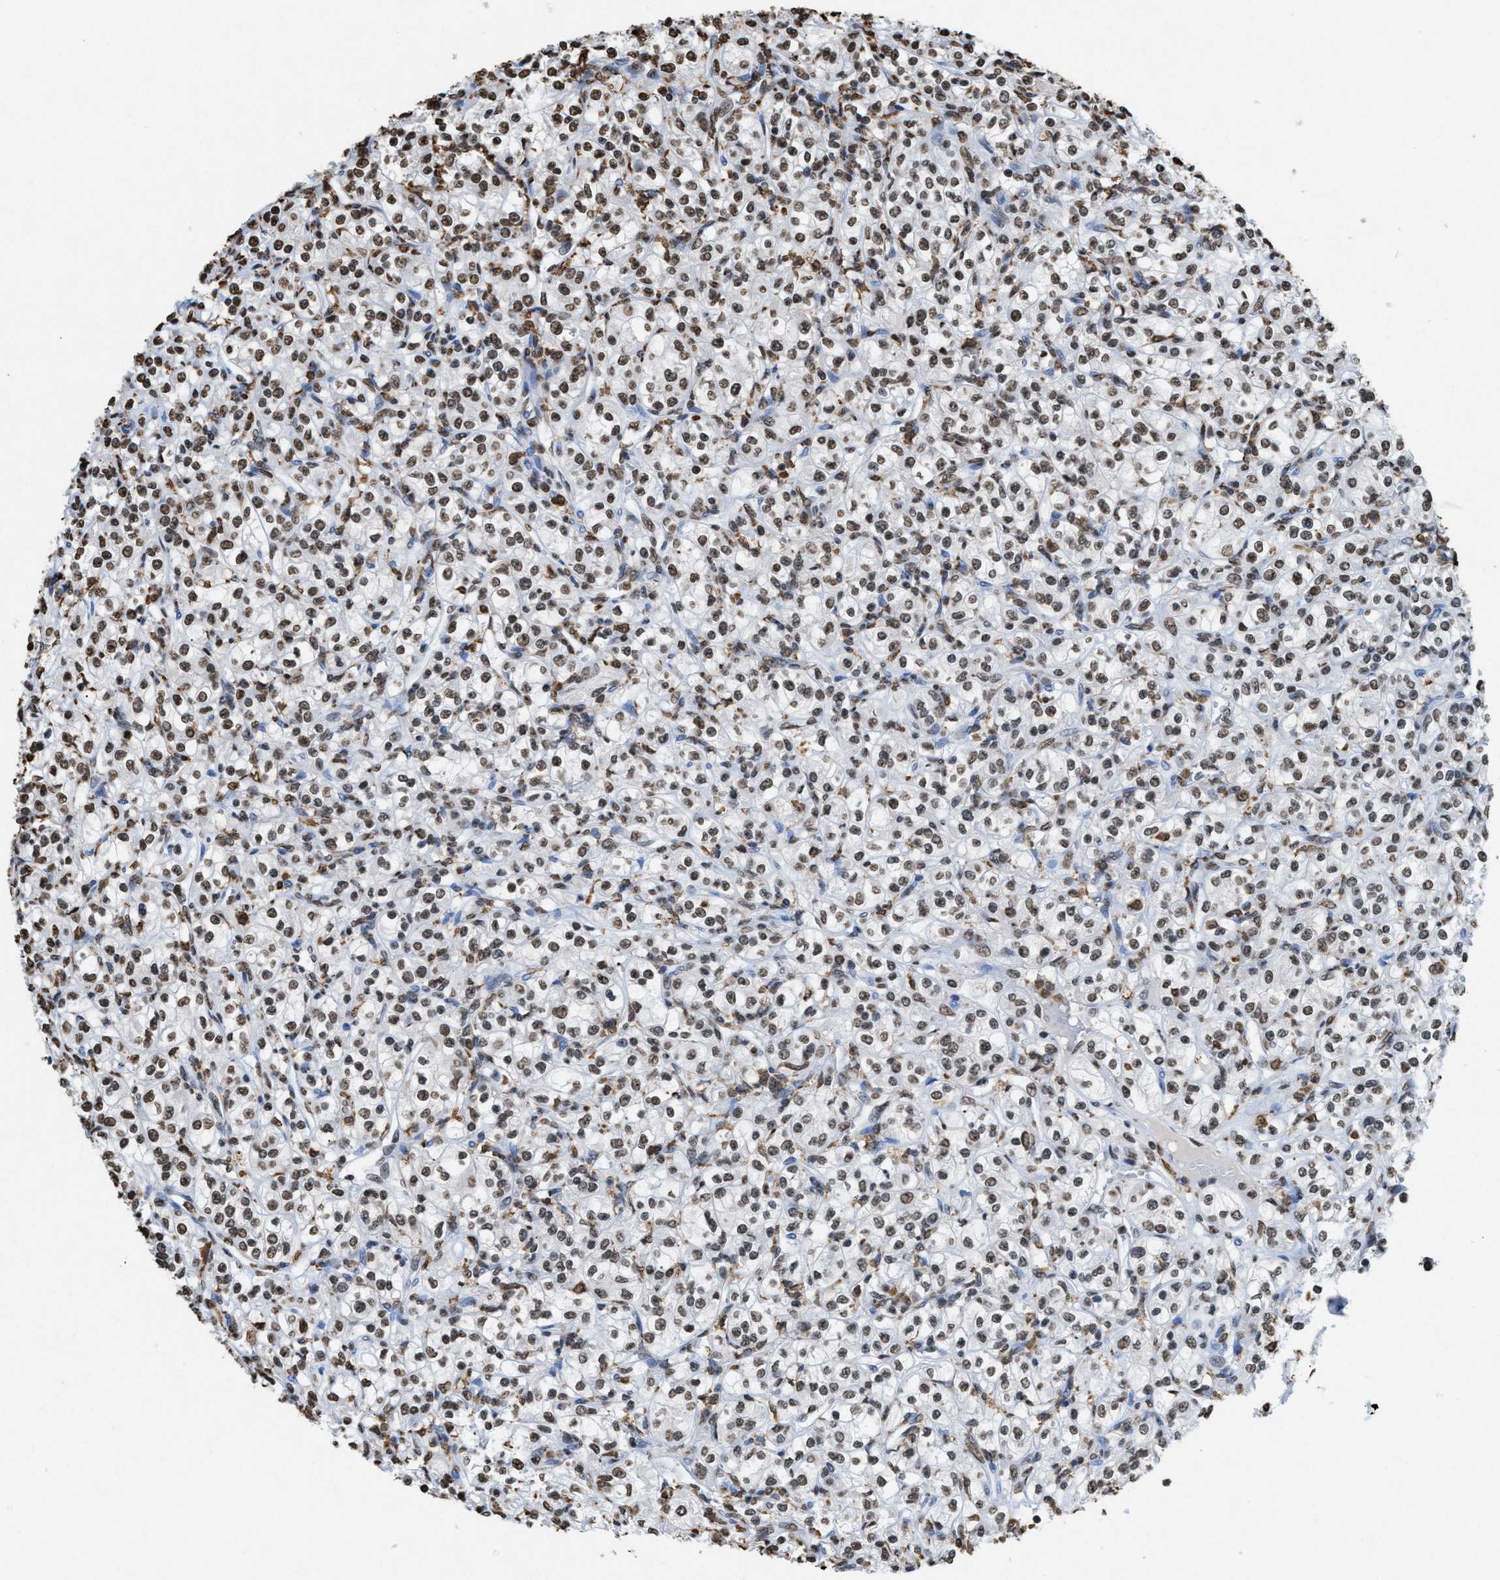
{"staining": {"intensity": "moderate", "quantity": ">75%", "location": "nuclear"}, "tissue": "renal cancer", "cell_type": "Tumor cells", "image_type": "cancer", "snomed": [{"axis": "morphology", "description": "Adenocarcinoma, NOS"}, {"axis": "topography", "description": "Kidney"}], "caption": "Renal adenocarcinoma tissue exhibits moderate nuclear staining in approximately >75% of tumor cells", "gene": "NUP88", "patient": {"sex": "male", "age": 77}}